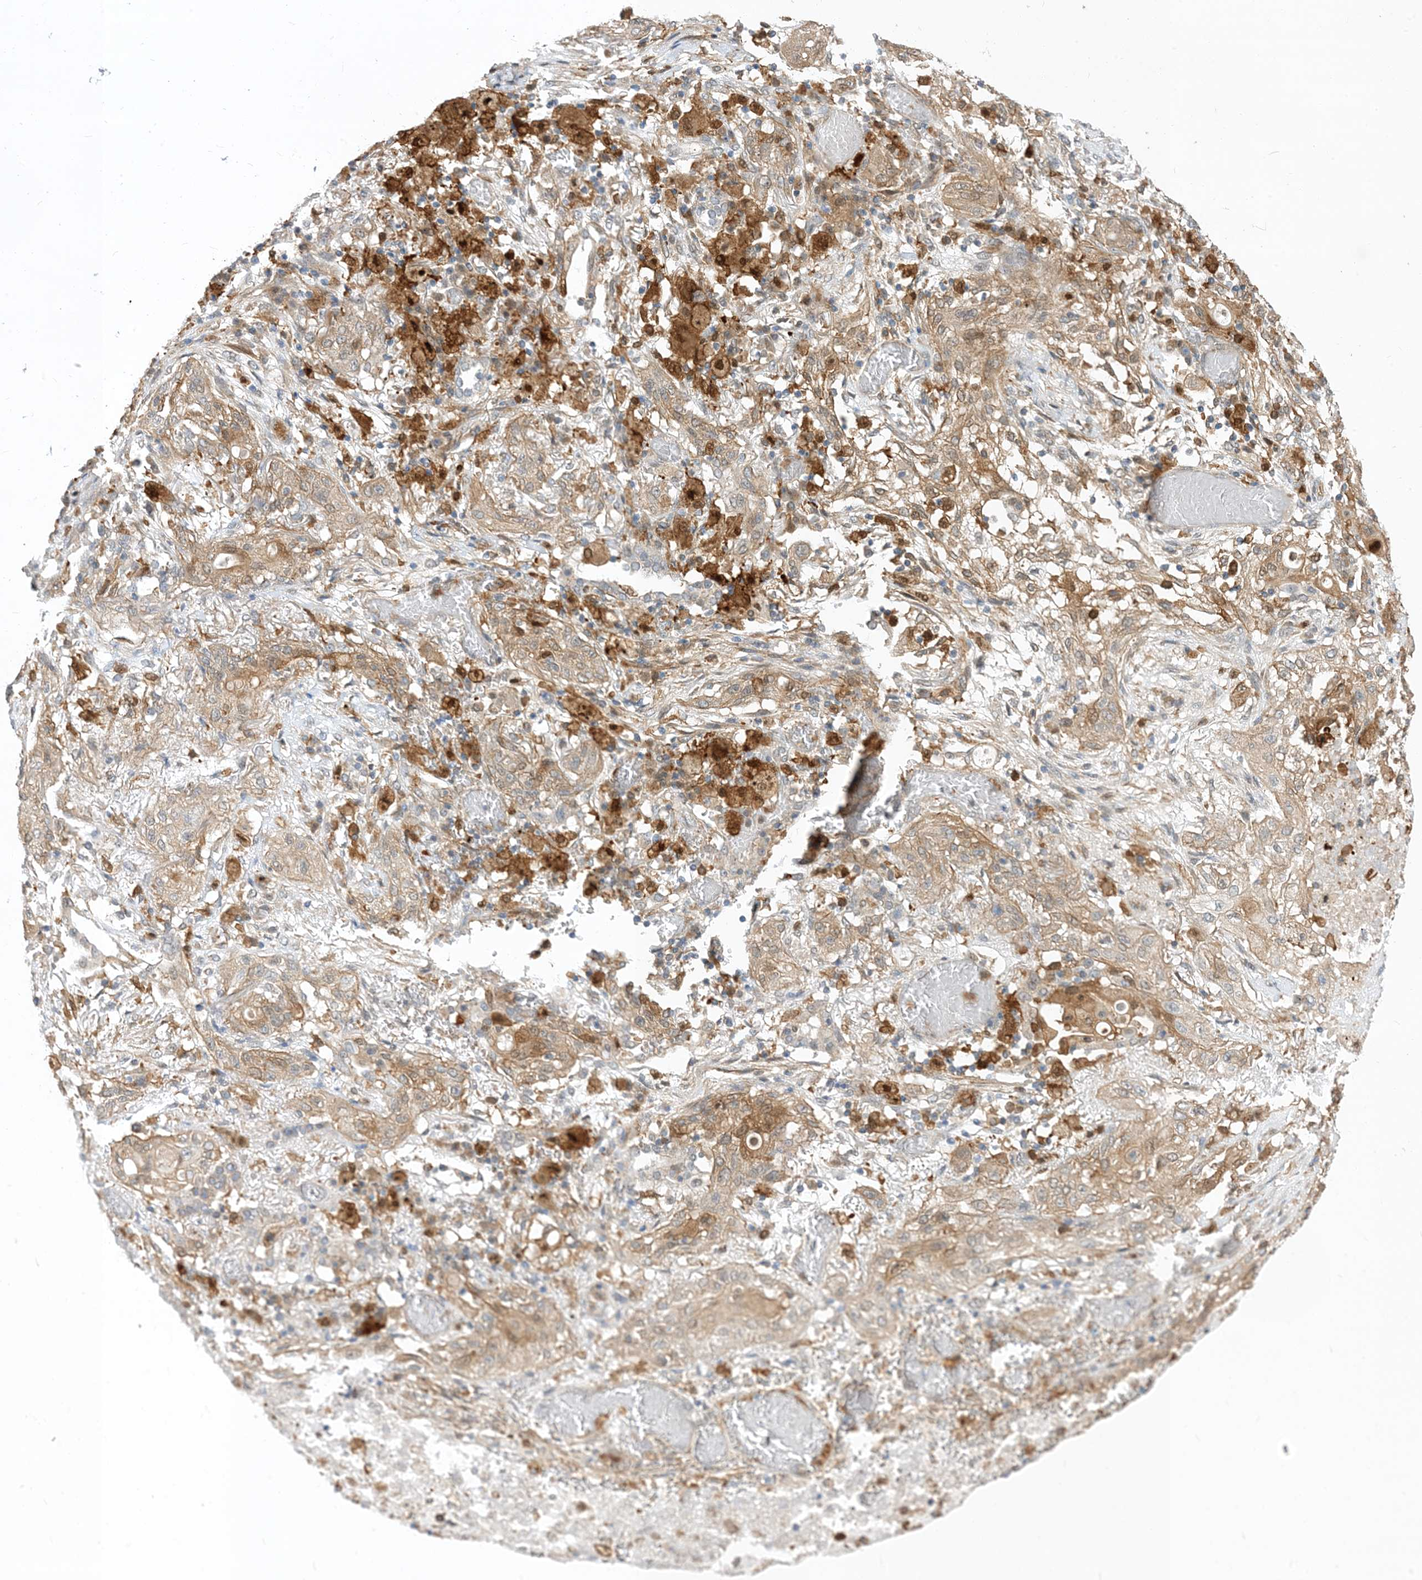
{"staining": {"intensity": "weak", "quantity": ">75%", "location": "cytoplasmic/membranous"}, "tissue": "lung cancer", "cell_type": "Tumor cells", "image_type": "cancer", "snomed": [{"axis": "morphology", "description": "Squamous cell carcinoma, NOS"}, {"axis": "topography", "description": "Lung"}], "caption": "This photomicrograph displays immunohistochemistry (IHC) staining of lung cancer, with low weak cytoplasmic/membranous staining in approximately >75% of tumor cells.", "gene": "NAGK", "patient": {"sex": "female", "age": 47}}